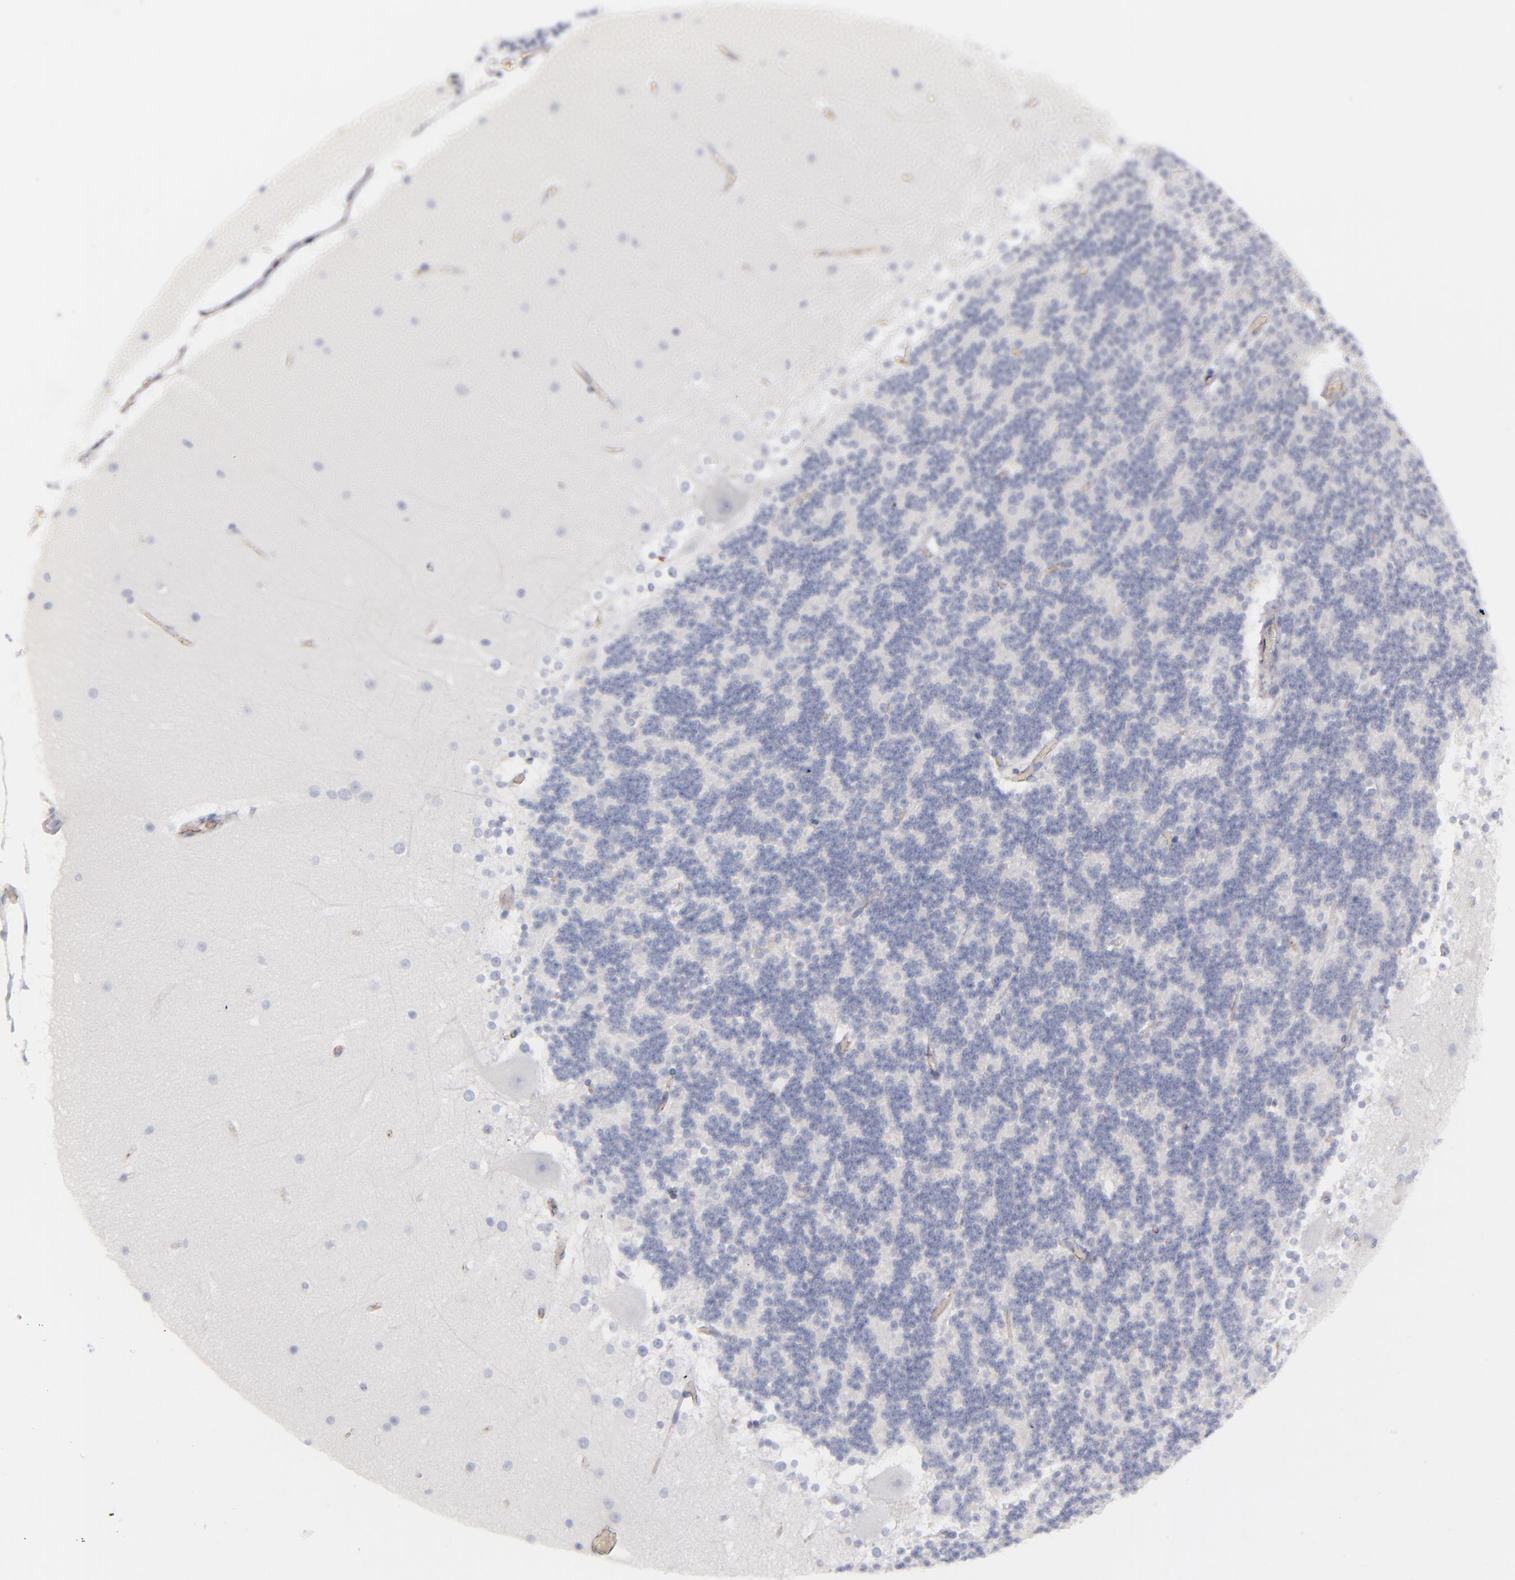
{"staining": {"intensity": "negative", "quantity": "none", "location": "none"}, "tissue": "cerebellum", "cell_type": "Cells in granular layer", "image_type": "normal", "snomed": [{"axis": "morphology", "description": "Normal tissue, NOS"}, {"axis": "topography", "description": "Cerebellum"}], "caption": "Immunohistochemistry photomicrograph of unremarkable cerebellum stained for a protein (brown), which reveals no expression in cells in granular layer. (DAB (3,3'-diaminobenzidine) IHC with hematoxylin counter stain).", "gene": "CD27", "patient": {"sex": "female", "age": 19}}